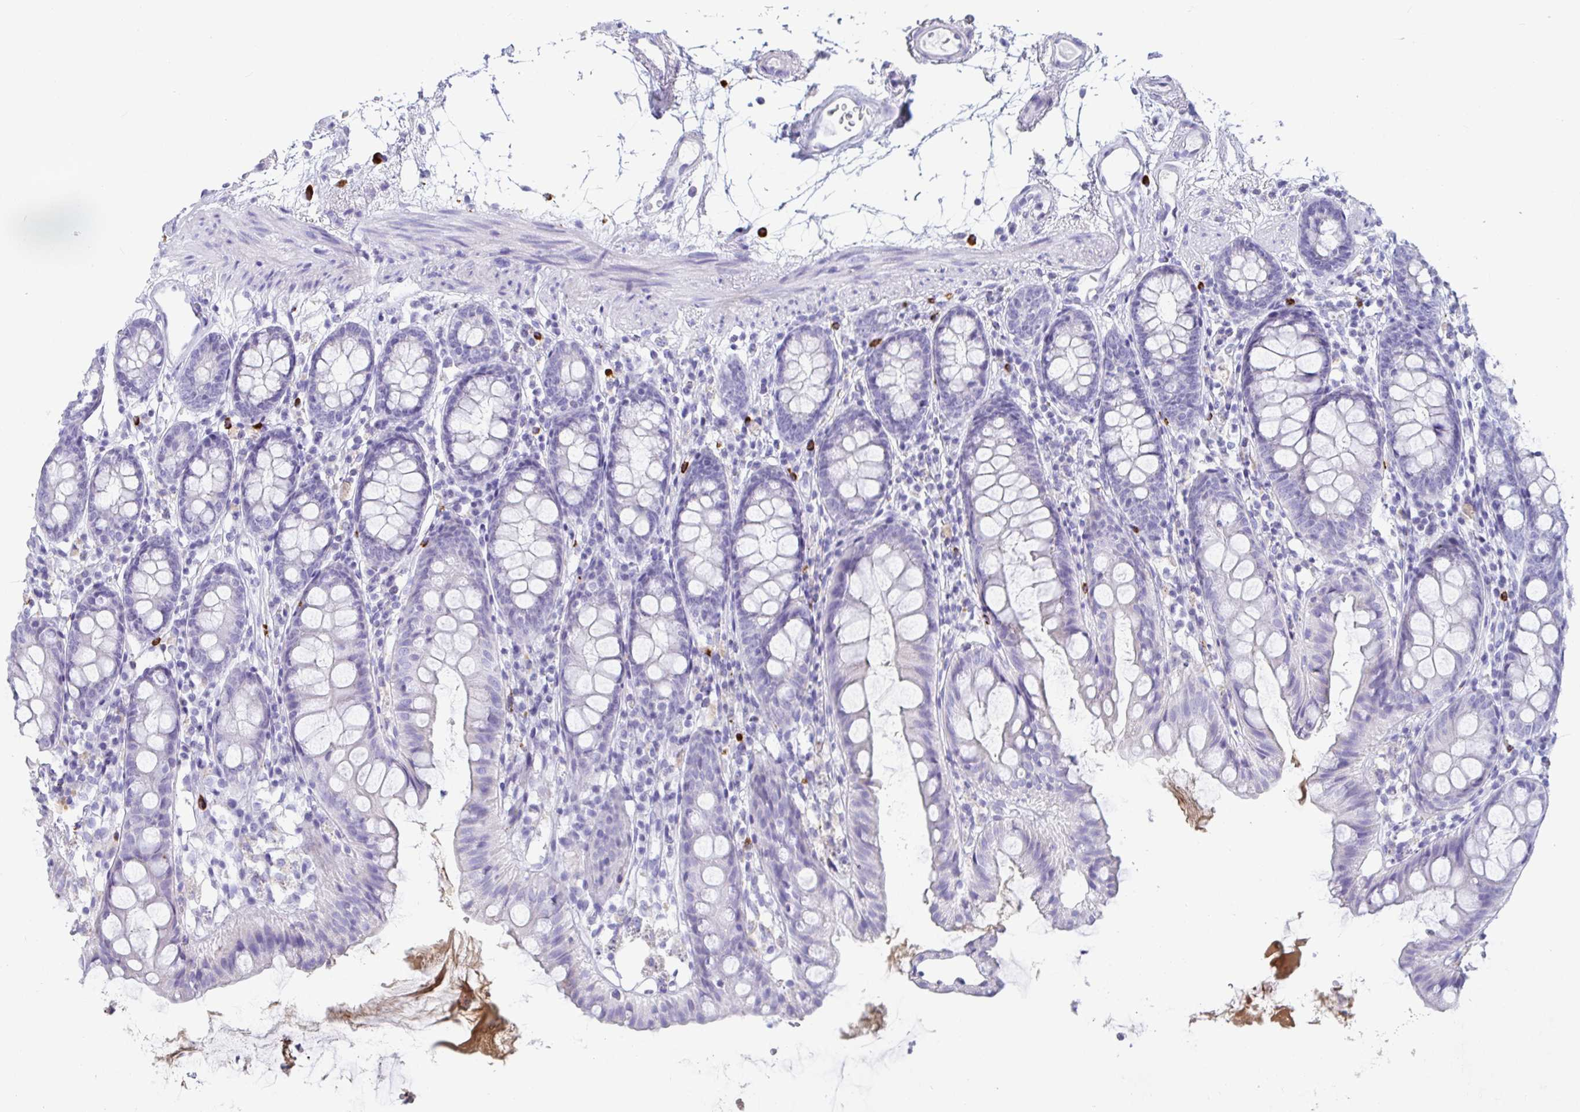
{"staining": {"intensity": "negative", "quantity": "none", "location": "none"}, "tissue": "colon", "cell_type": "Endothelial cells", "image_type": "normal", "snomed": [{"axis": "morphology", "description": "Normal tissue, NOS"}, {"axis": "topography", "description": "Colon"}], "caption": "A micrograph of human colon is negative for staining in endothelial cells. (DAB (3,3'-diaminobenzidine) IHC visualized using brightfield microscopy, high magnification).", "gene": "PLA2G1B", "patient": {"sex": "female", "age": 84}}